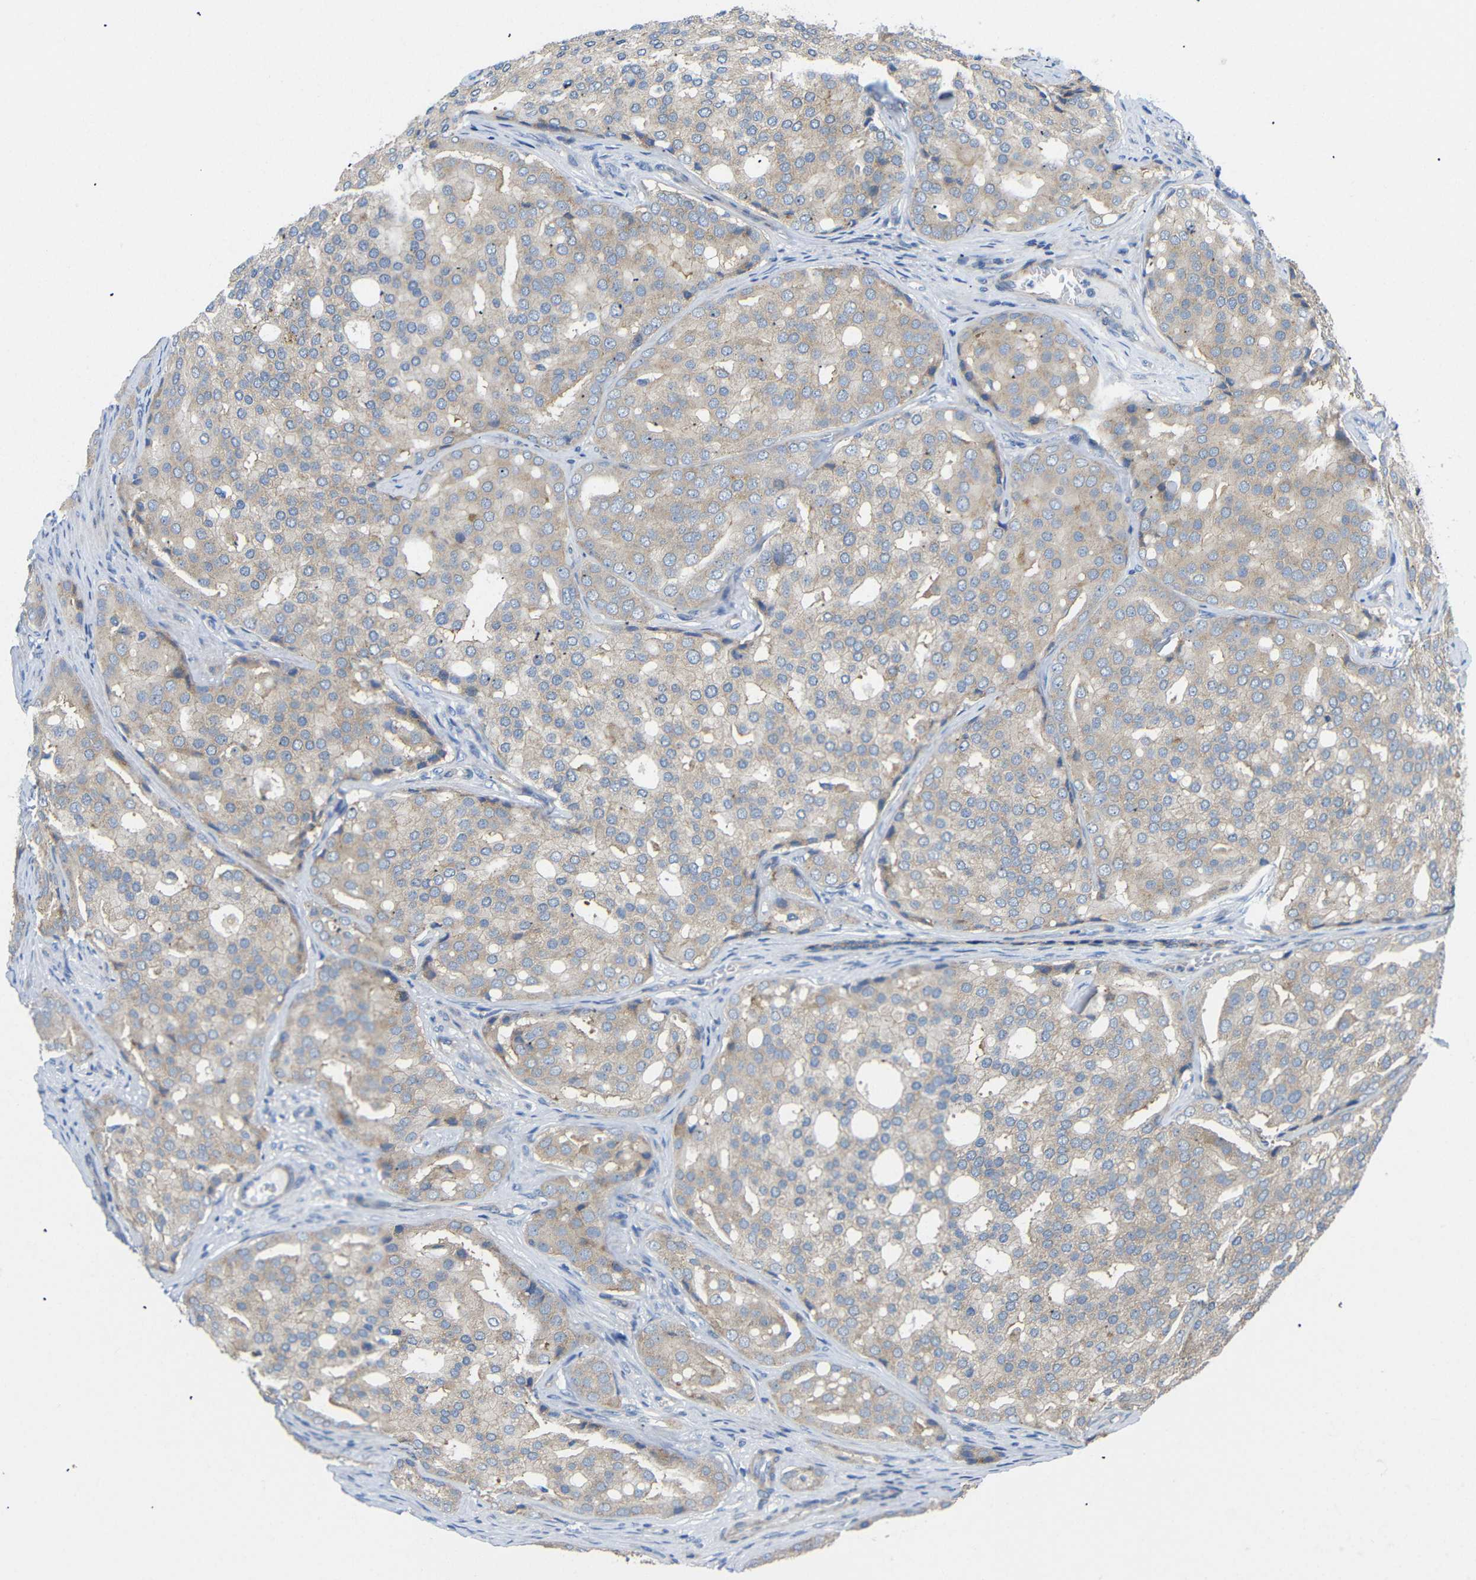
{"staining": {"intensity": "weak", "quantity": ">75%", "location": "cytoplasmic/membranous"}, "tissue": "prostate cancer", "cell_type": "Tumor cells", "image_type": "cancer", "snomed": [{"axis": "morphology", "description": "Adenocarcinoma, High grade"}, {"axis": "topography", "description": "Prostate"}], "caption": "The photomicrograph displays immunohistochemical staining of prostate cancer. There is weak cytoplasmic/membranous staining is seen in approximately >75% of tumor cells. (brown staining indicates protein expression, while blue staining denotes nuclei).", "gene": "SYPL1", "patient": {"sex": "male", "age": 64}}